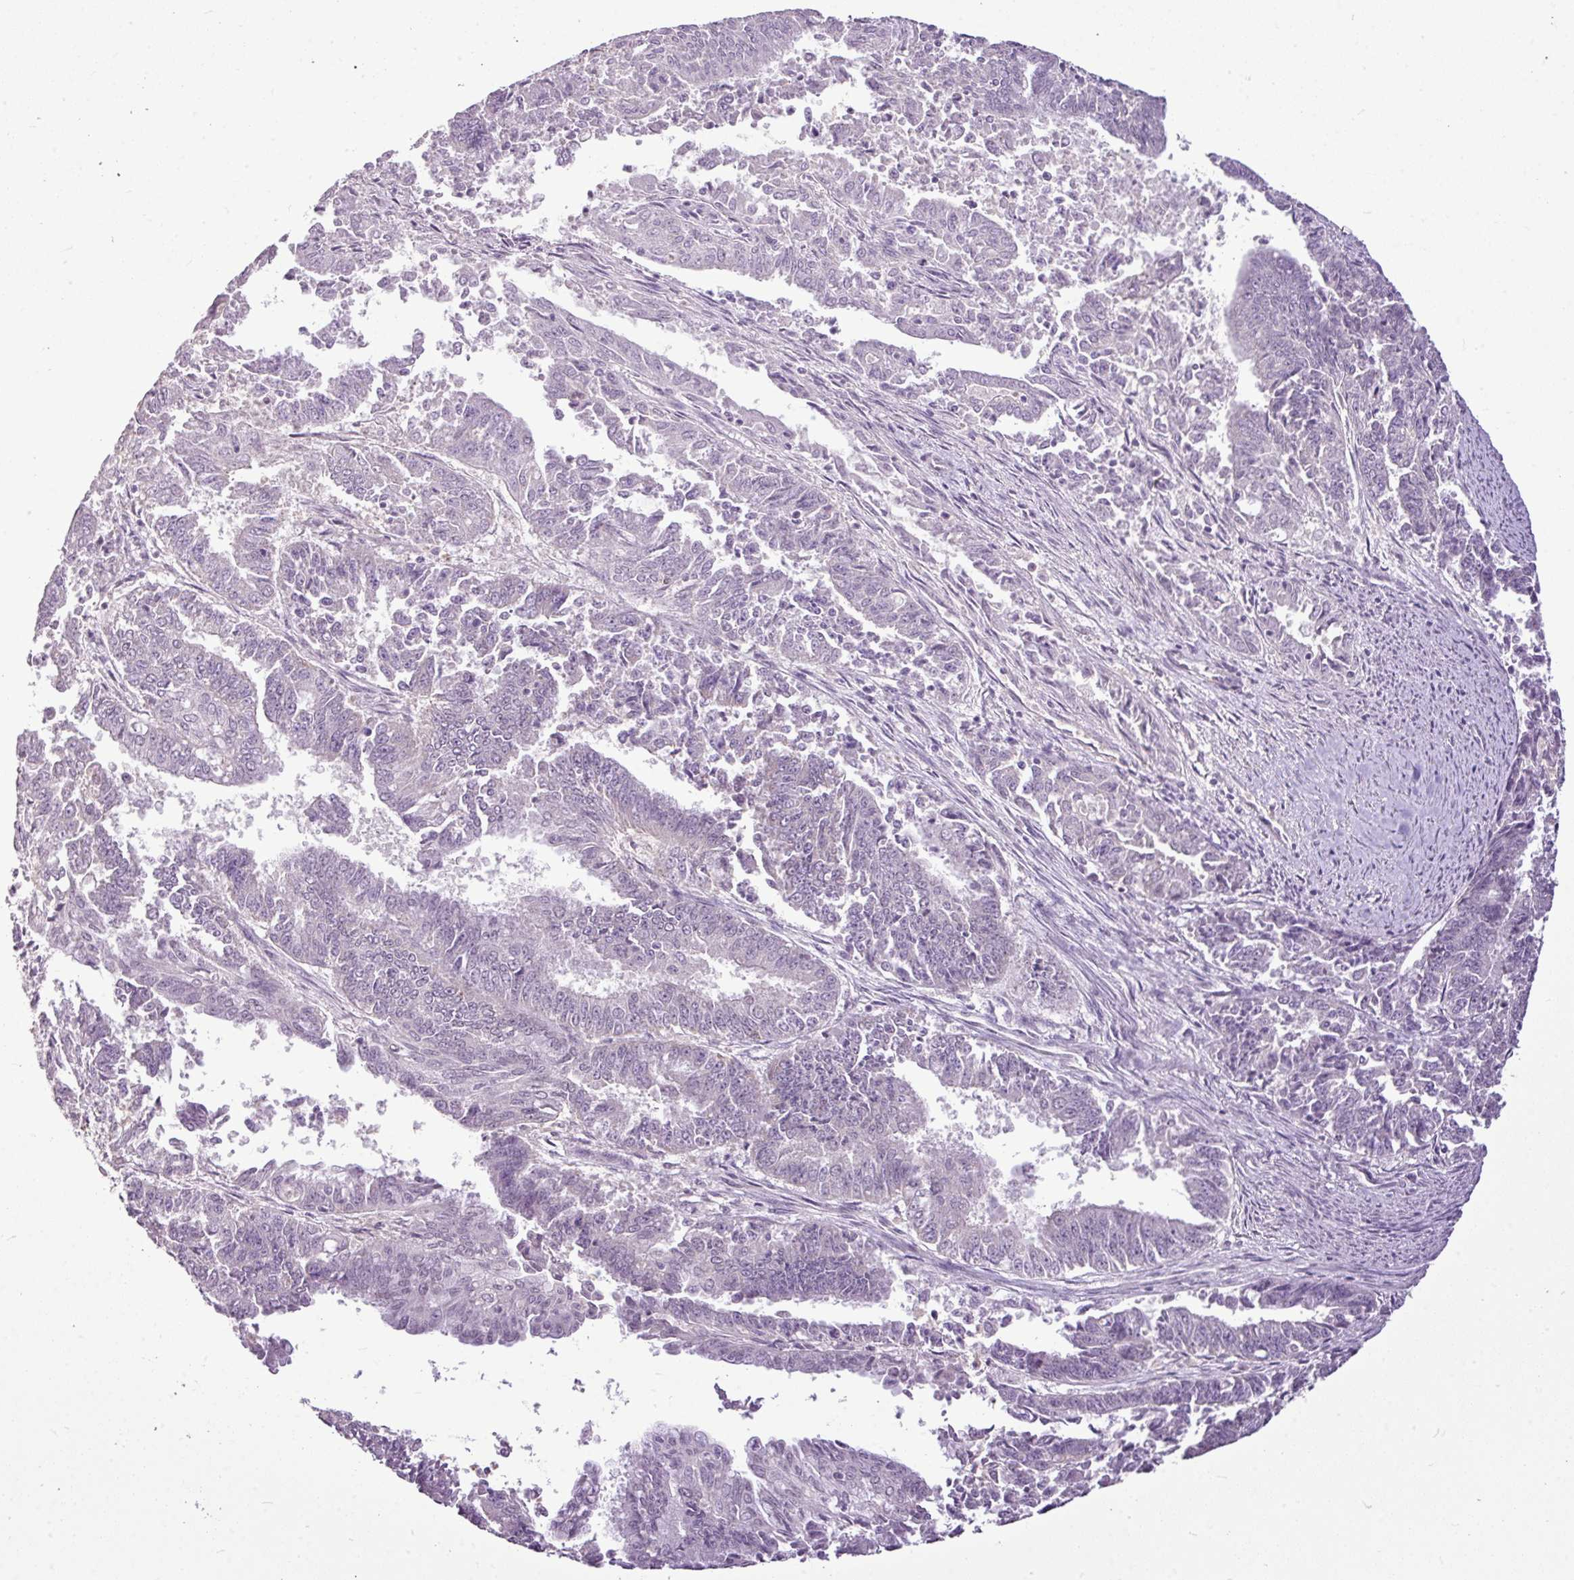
{"staining": {"intensity": "negative", "quantity": "none", "location": "none"}, "tissue": "endometrial cancer", "cell_type": "Tumor cells", "image_type": "cancer", "snomed": [{"axis": "morphology", "description": "Adenocarcinoma, NOS"}, {"axis": "topography", "description": "Endometrium"}], "caption": "This image is of endometrial cancer (adenocarcinoma) stained with immunohistochemistry (IHC) to label a protein in brown with the nuclei are counter-stained blue. There is no expression in tumor cells.", "gene": "ALDH2", "patient": {"sex": "female", "age": 73}}